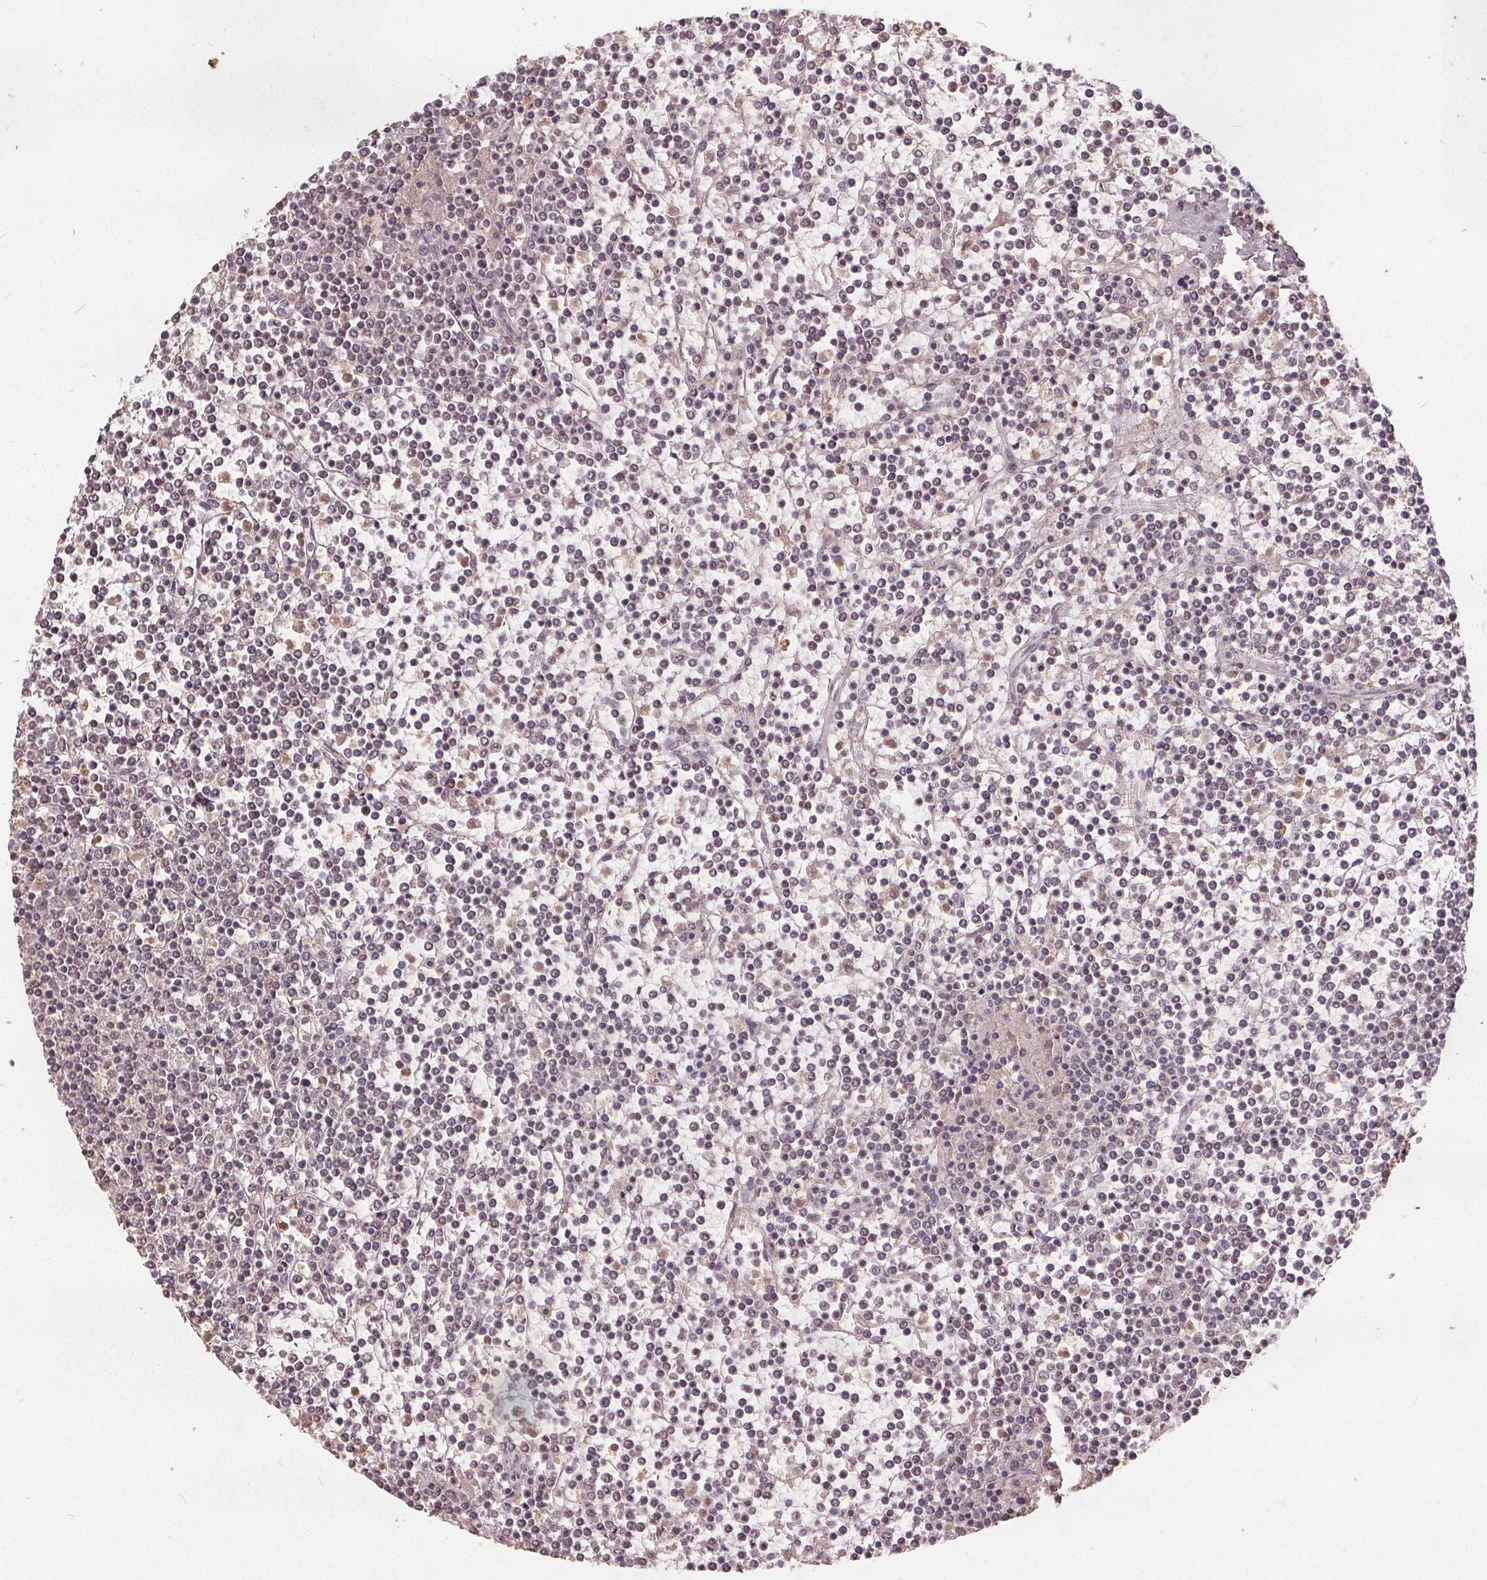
{"staining": {"intensity": "negative", "quantity": "none", "location": "none"}, "tissue": "lymphoma", "cell_type": "Tumor cells", "image_type": "cancer", "snomed": [{"axis": "morphology", "description": "Malignant lymphoma, non-Hodgkin's type, Low grade"}, {"axis": "topography", "description": "Spleen"}], "caption": "A photomicrograph of human malignant lymphoma, non-Hodgkin's type (low-grade) is negative for staining in tumor cells.", "gene": "DSG3", "patient": {"sex": "female", "age": 19}}